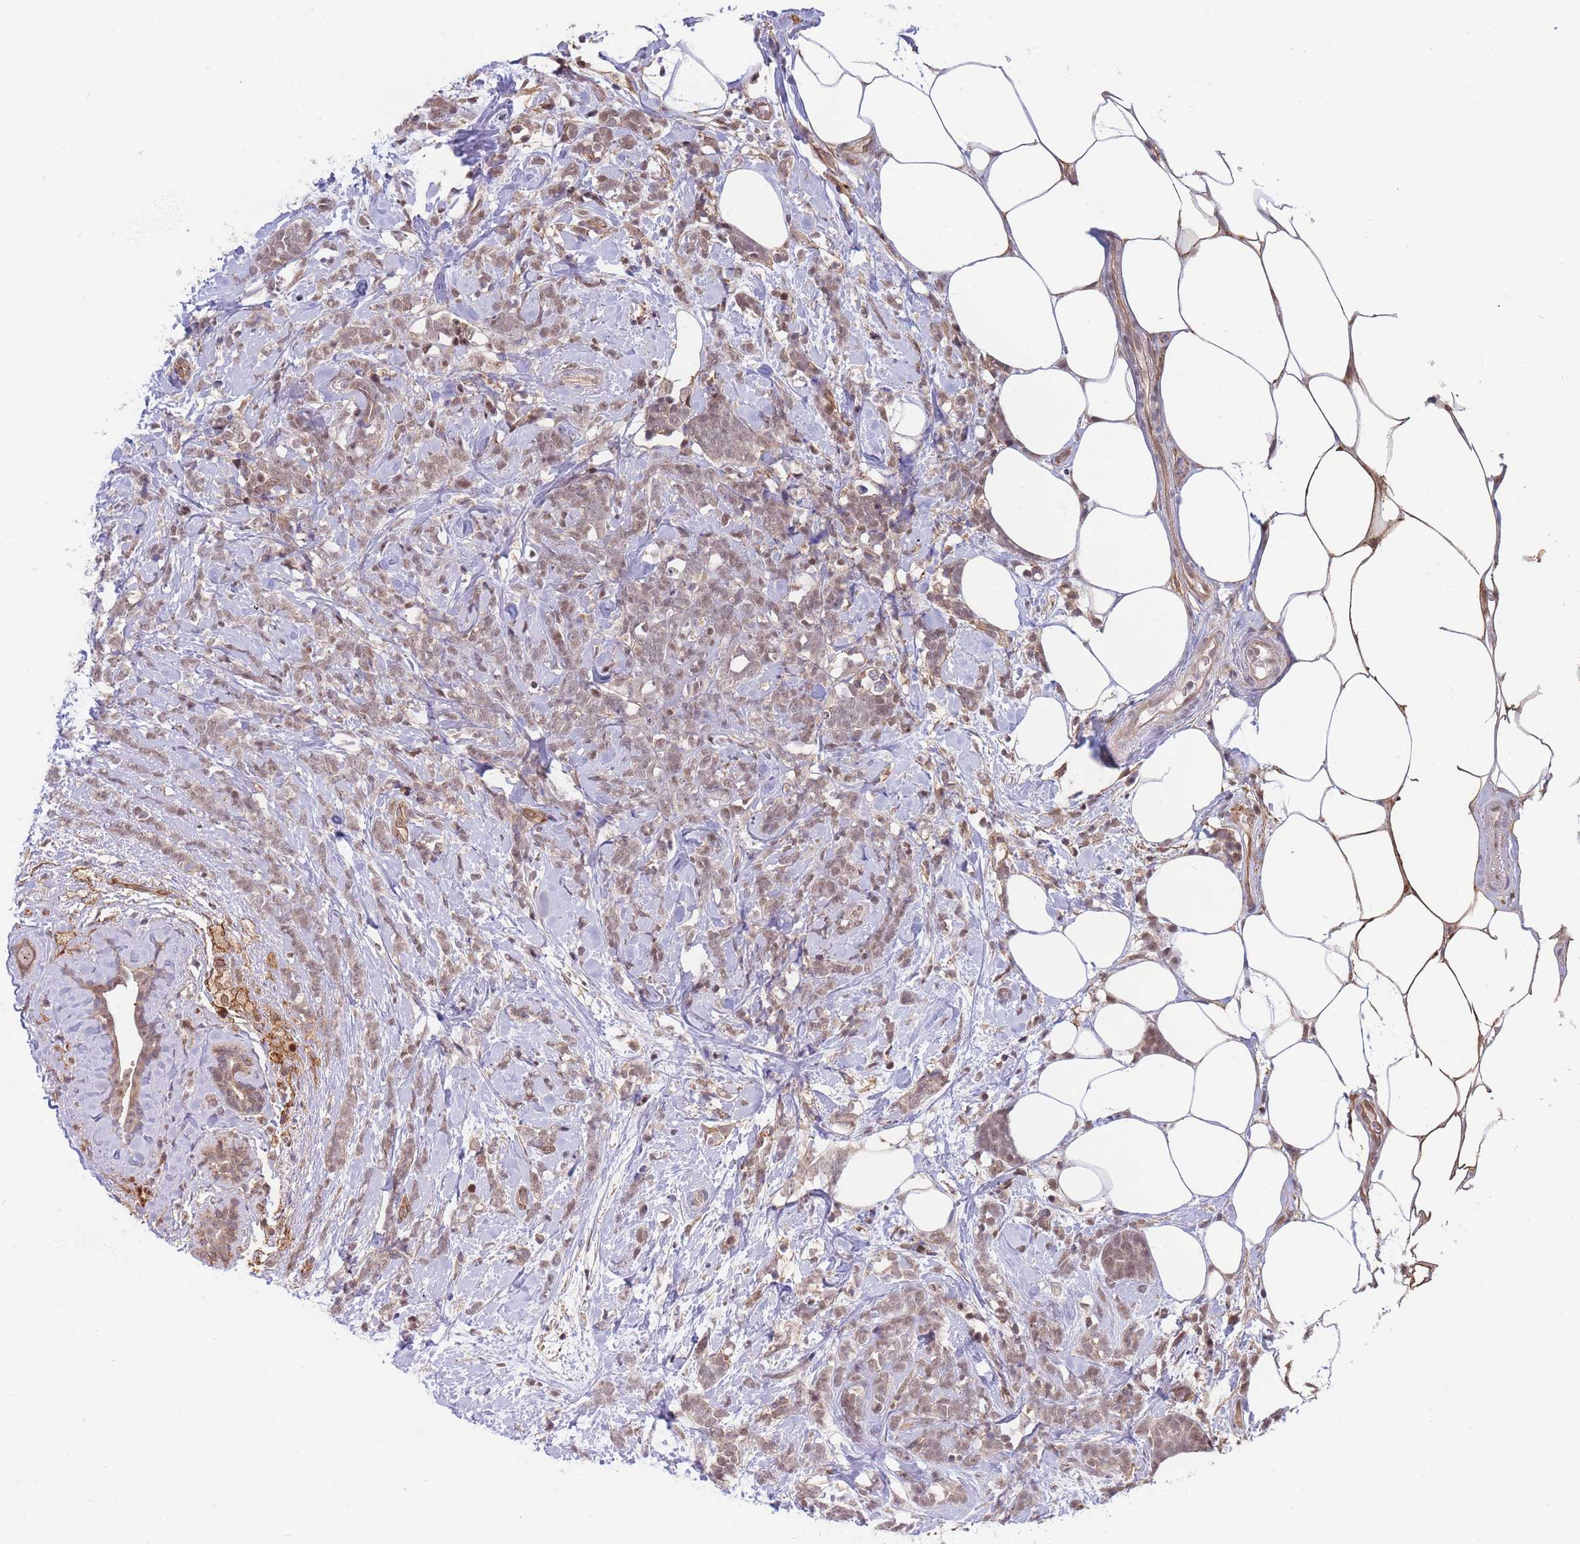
{"staining": {"intensity": "weak", "quantity": ">75%", "location": "nuclear"}, "tissue": "breast cancer", "cell_type": "Tumor cells", "image_type": "cancer", "snomed": [{"axis": "morphology", "description": "Lobular carcinoma"}, {"axis": "topography", "description": "Breast"}], "caption": "Brown immunohistochemical staining in lobular carcinoma (breast) reveals weak nuclear expression in about >75% of tumor cells.", "gene": "BOD1L1", "patient": {"sex": "female", "age": 58}}